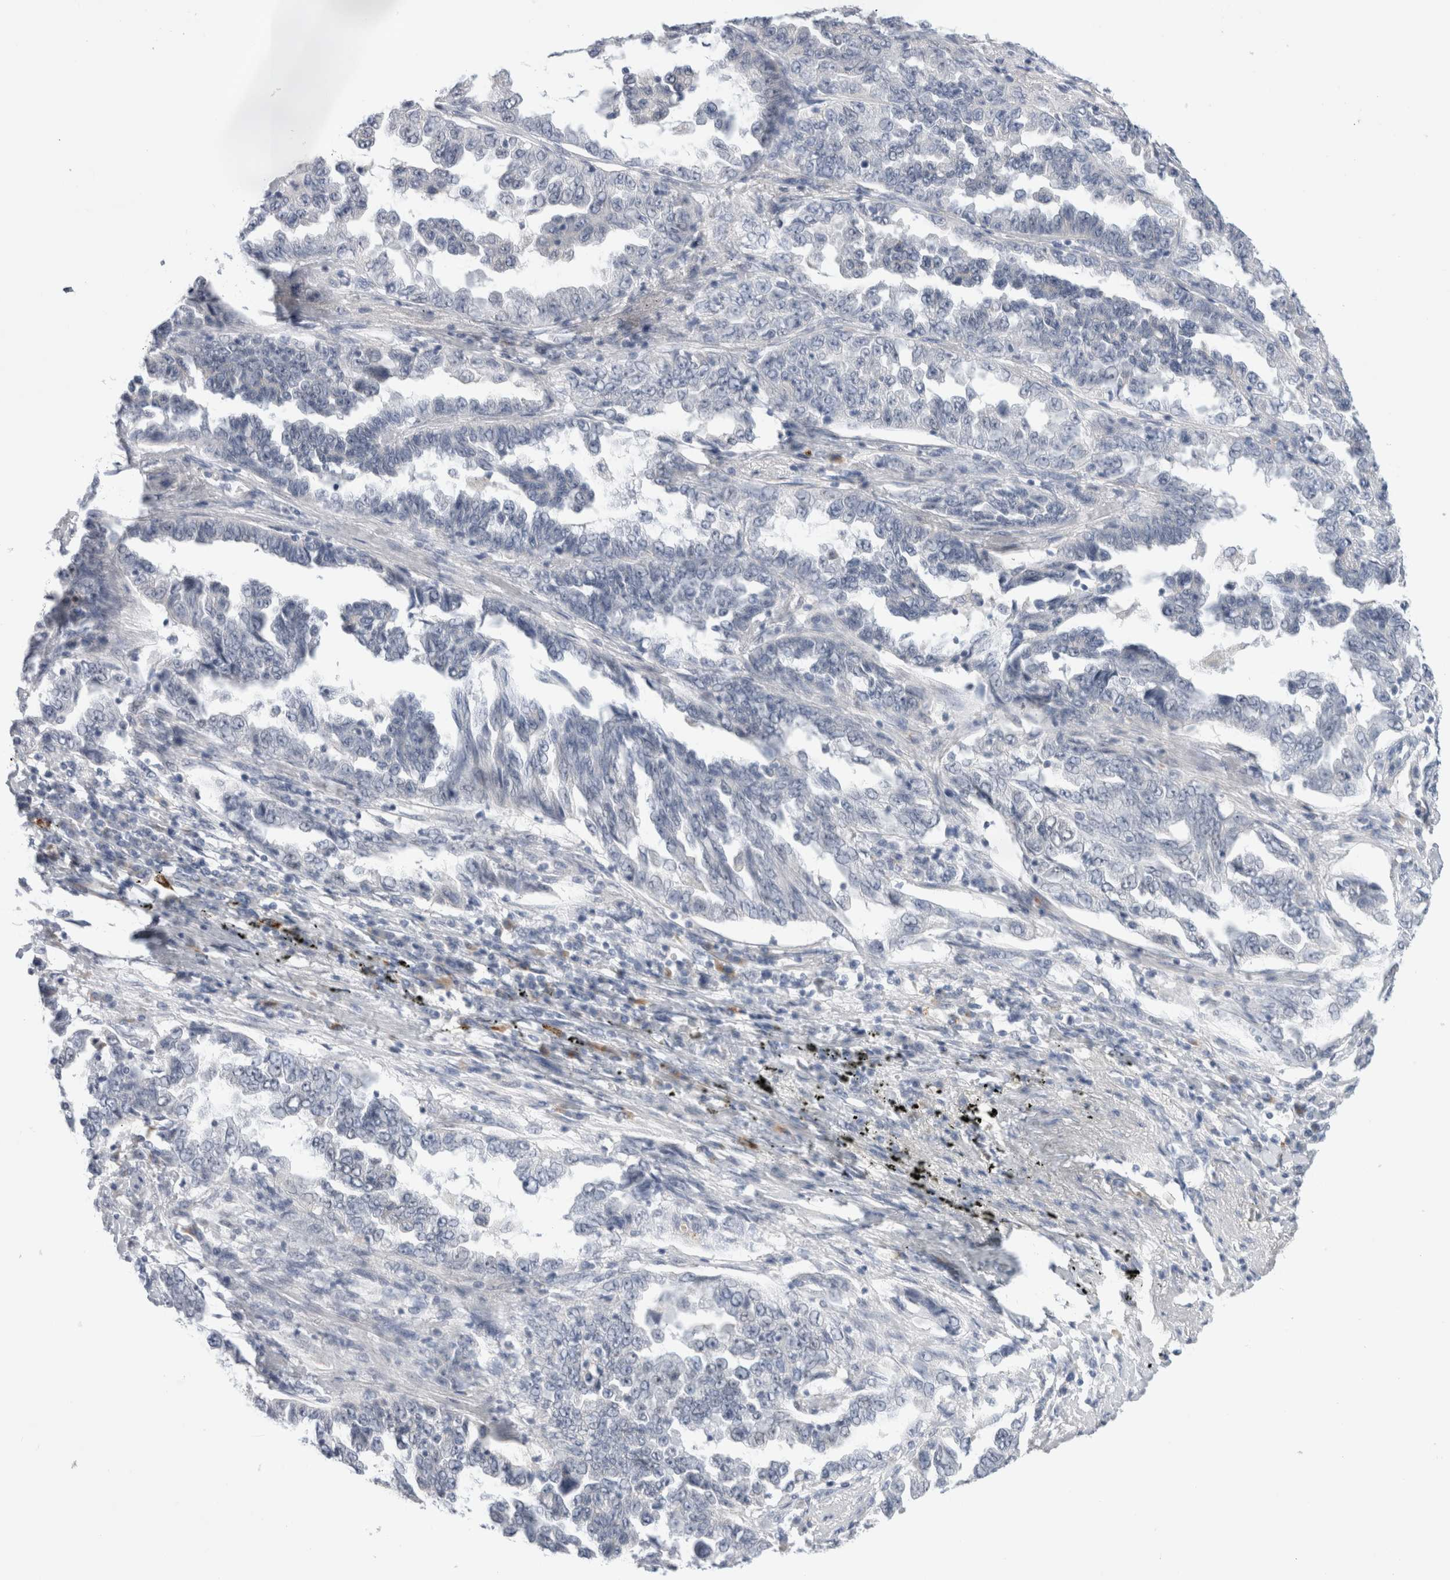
{"staining": {"intensity": "negative", "quantity": "none", "location": "none"}, "tissue": "lung cancer", "cell_type": "Tumor cells", "image_type": "cancer", "snomed": [{"axis": "morphology", "description": "Adenocarcinoma, NOS"}, {"axis": "topography", "description": "Lung"}], "caption": "Tumor cells show no significant protein staining in adenocarcinoma (lung).", "gene": "SLC22A12", "patient": {"sex": "female", "age": 51}}